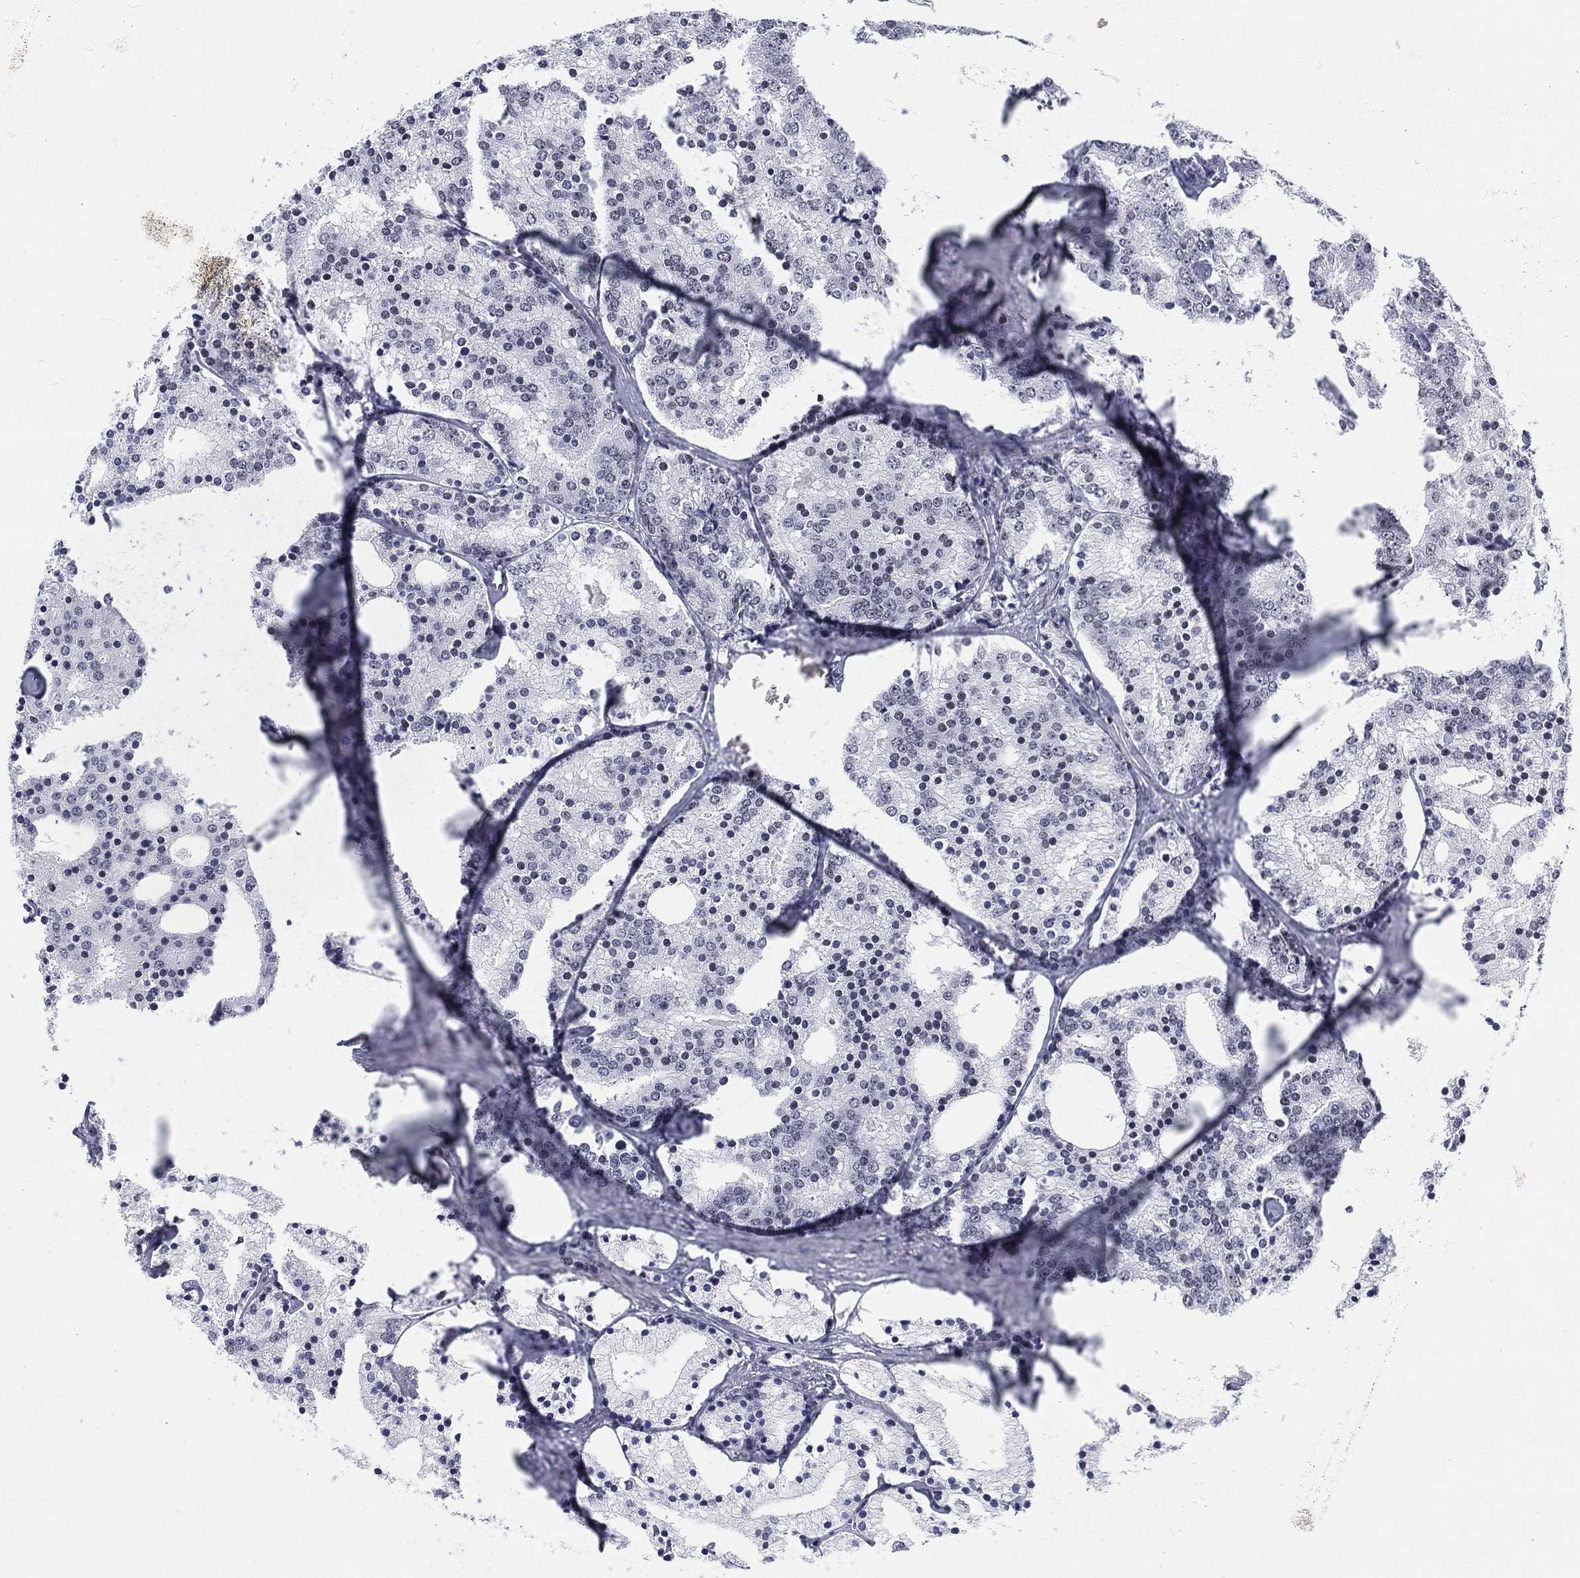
{"staining": {"intensity": "negative", "quantity": "none", "location": "none"}, "tissue": "prostate cancer", "cell_type": "Tumor cells", "image_type": "cancer", "snomed": [{"axis": "morphology", "description": "Adenocarcinoma, NOS"}, {"axis": "topography", "description": "Prostate"}], "caption": "This is an immunohistochemistry (IHC) micrograph of human prostate cancer. There is no expression in tumor cells.", "gene": "MAPK8IP1", "patient": {"sex": "male", "age": 69}}